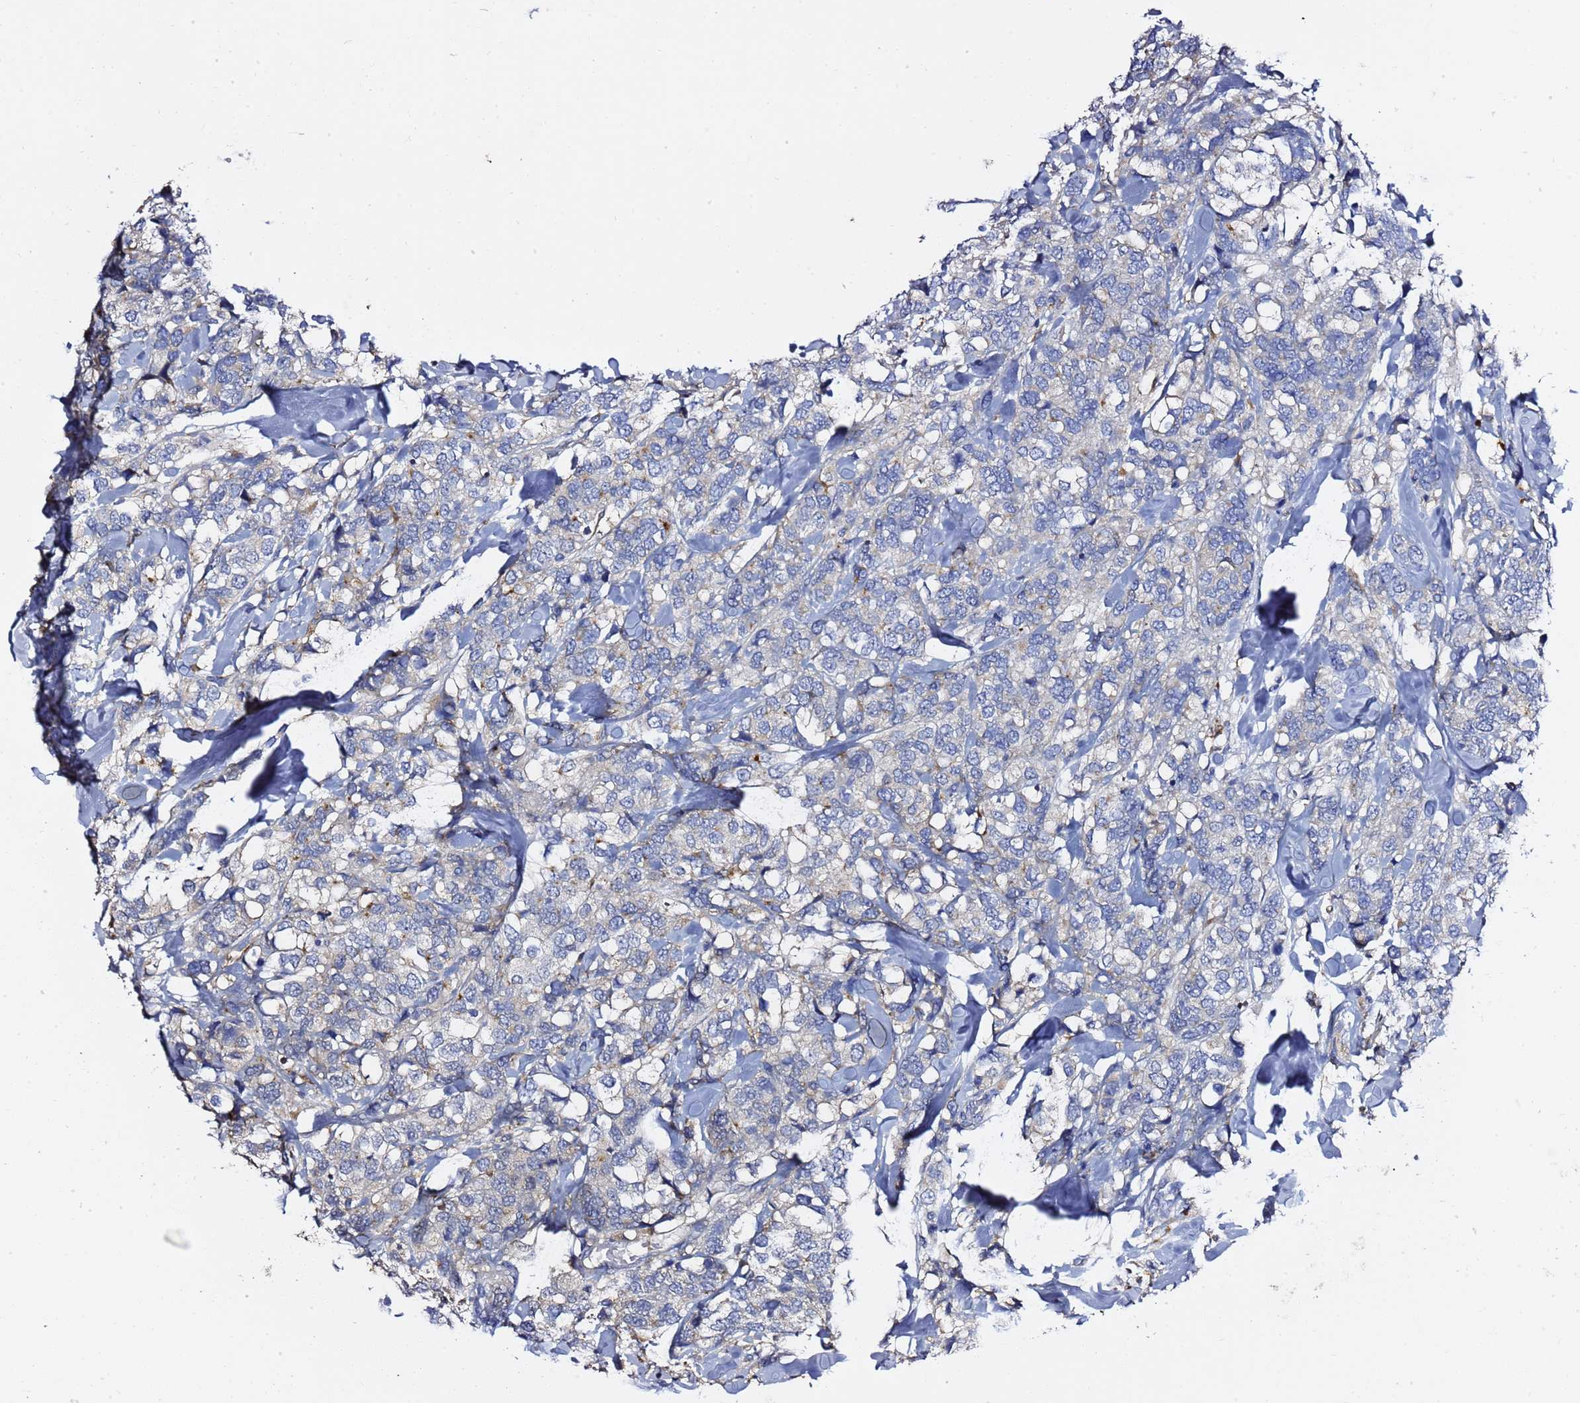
{"staining": {"intensity": "weak", "quantity": "<25%", "location": "cytoplasmic/membranous"}, "tissue": "breast cancer", "cell_type": "Tumor cells", "image_type": "cancer", "snomed": [{"axis": "morphology", "description": "Lobular carcinoma"}, {"axis": "topography", "description": "Breast"}], "caption": "Immunohistochemistry photomicrograph of human breast lobular carcinoma stained for a protein (brown), which shows no staining in tumor cells.", "gene": "NAT2", "patient": {"sex": "female", "age": 59}}